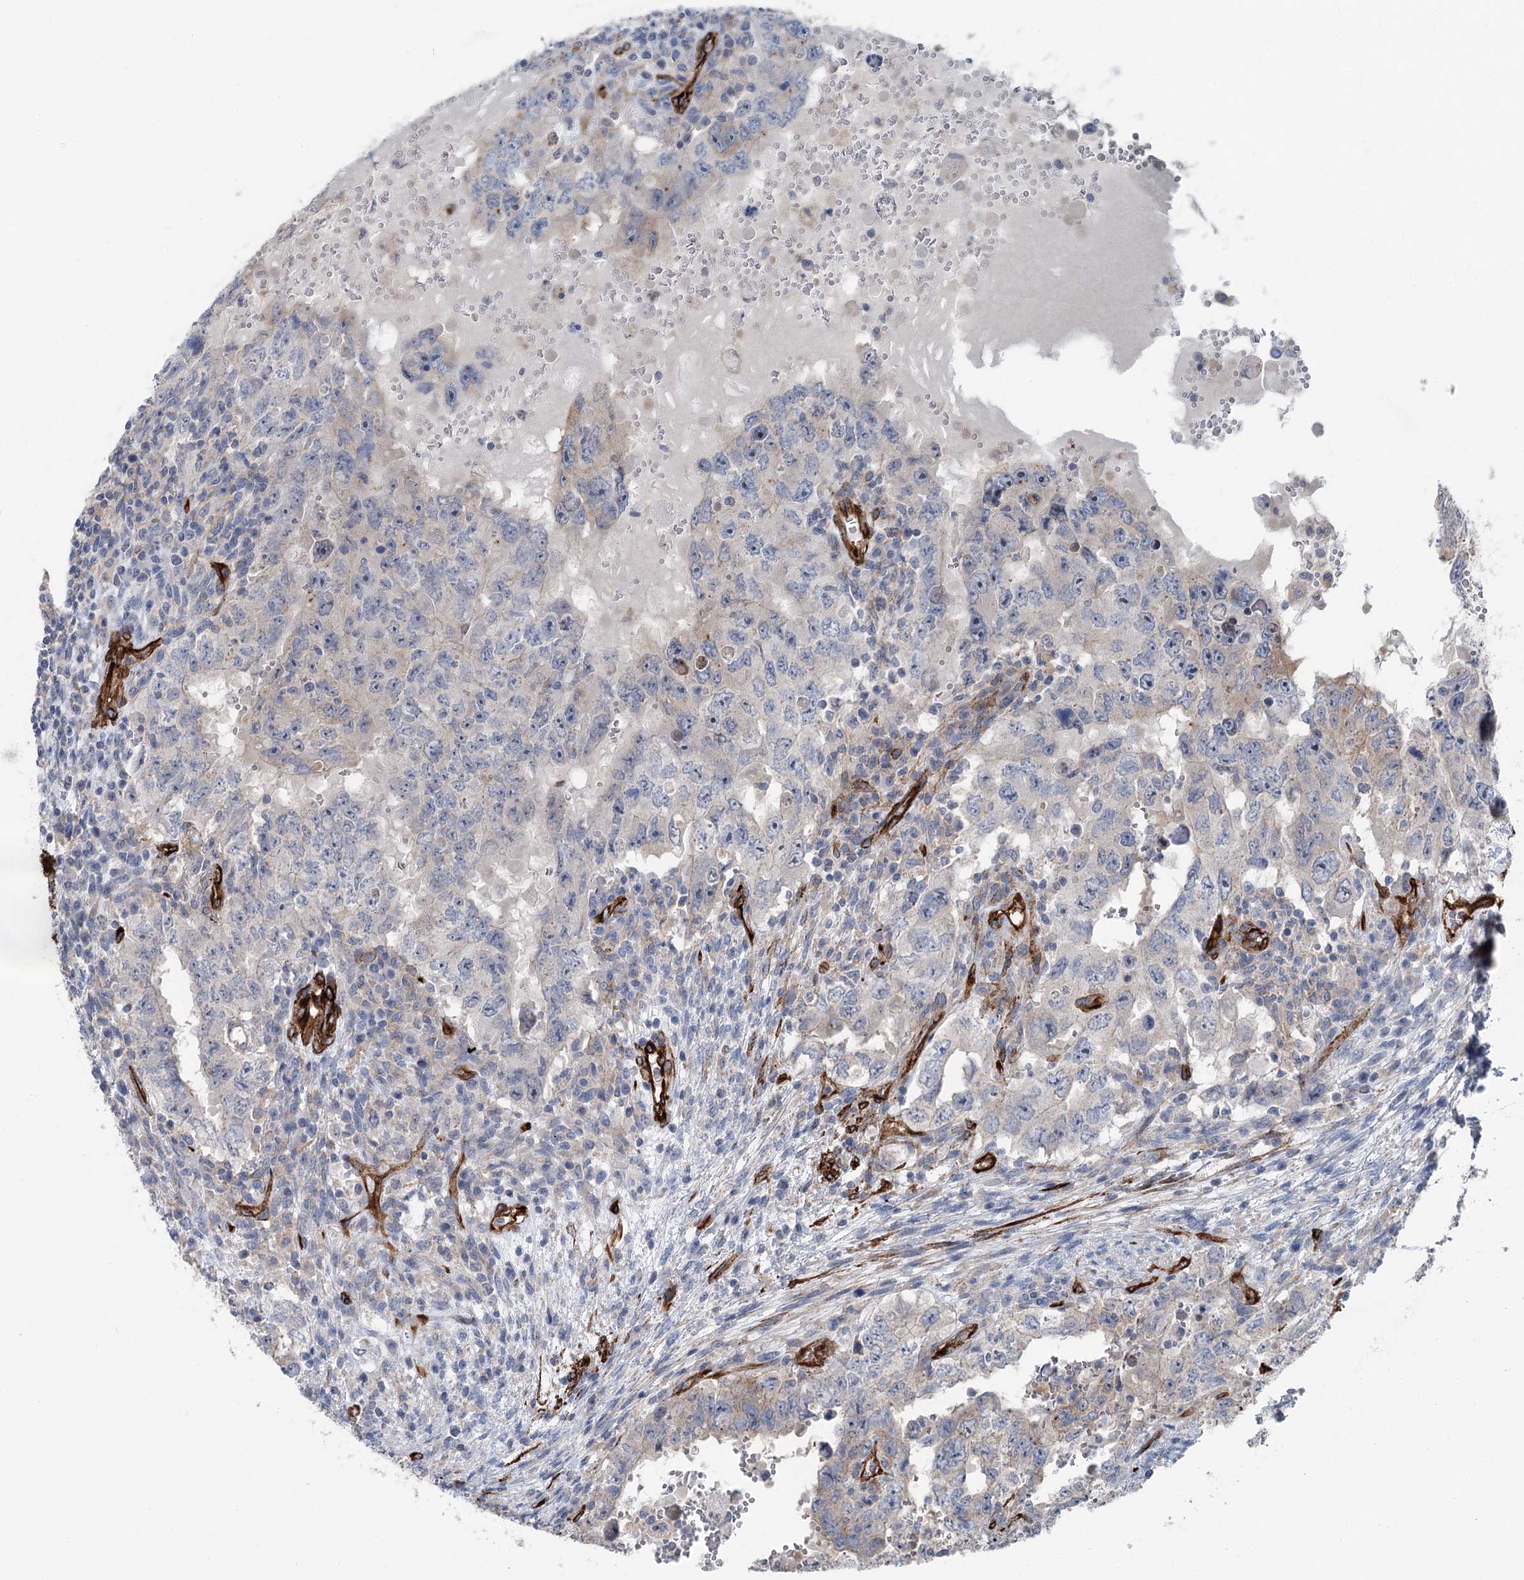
{"staining": {"intensity": "negative", "quantity": "none", "location": "none"}, "tissue": "testis cancer", "cell_type": "Tumor cells", "image_type": "cancer", "snomed": [{"axis": "morphology", "description": "Carcinoma, Embryonal, NOS"}, {"axis": "topography", "description": "Testis"}], "caption": "IHC image of embryonal carcinoma (testis) stained for a protein (brown), which shows no expression in tumor cells.", "gene": "IQSEC1", "patient": {"sex": "male", "age": 26}}